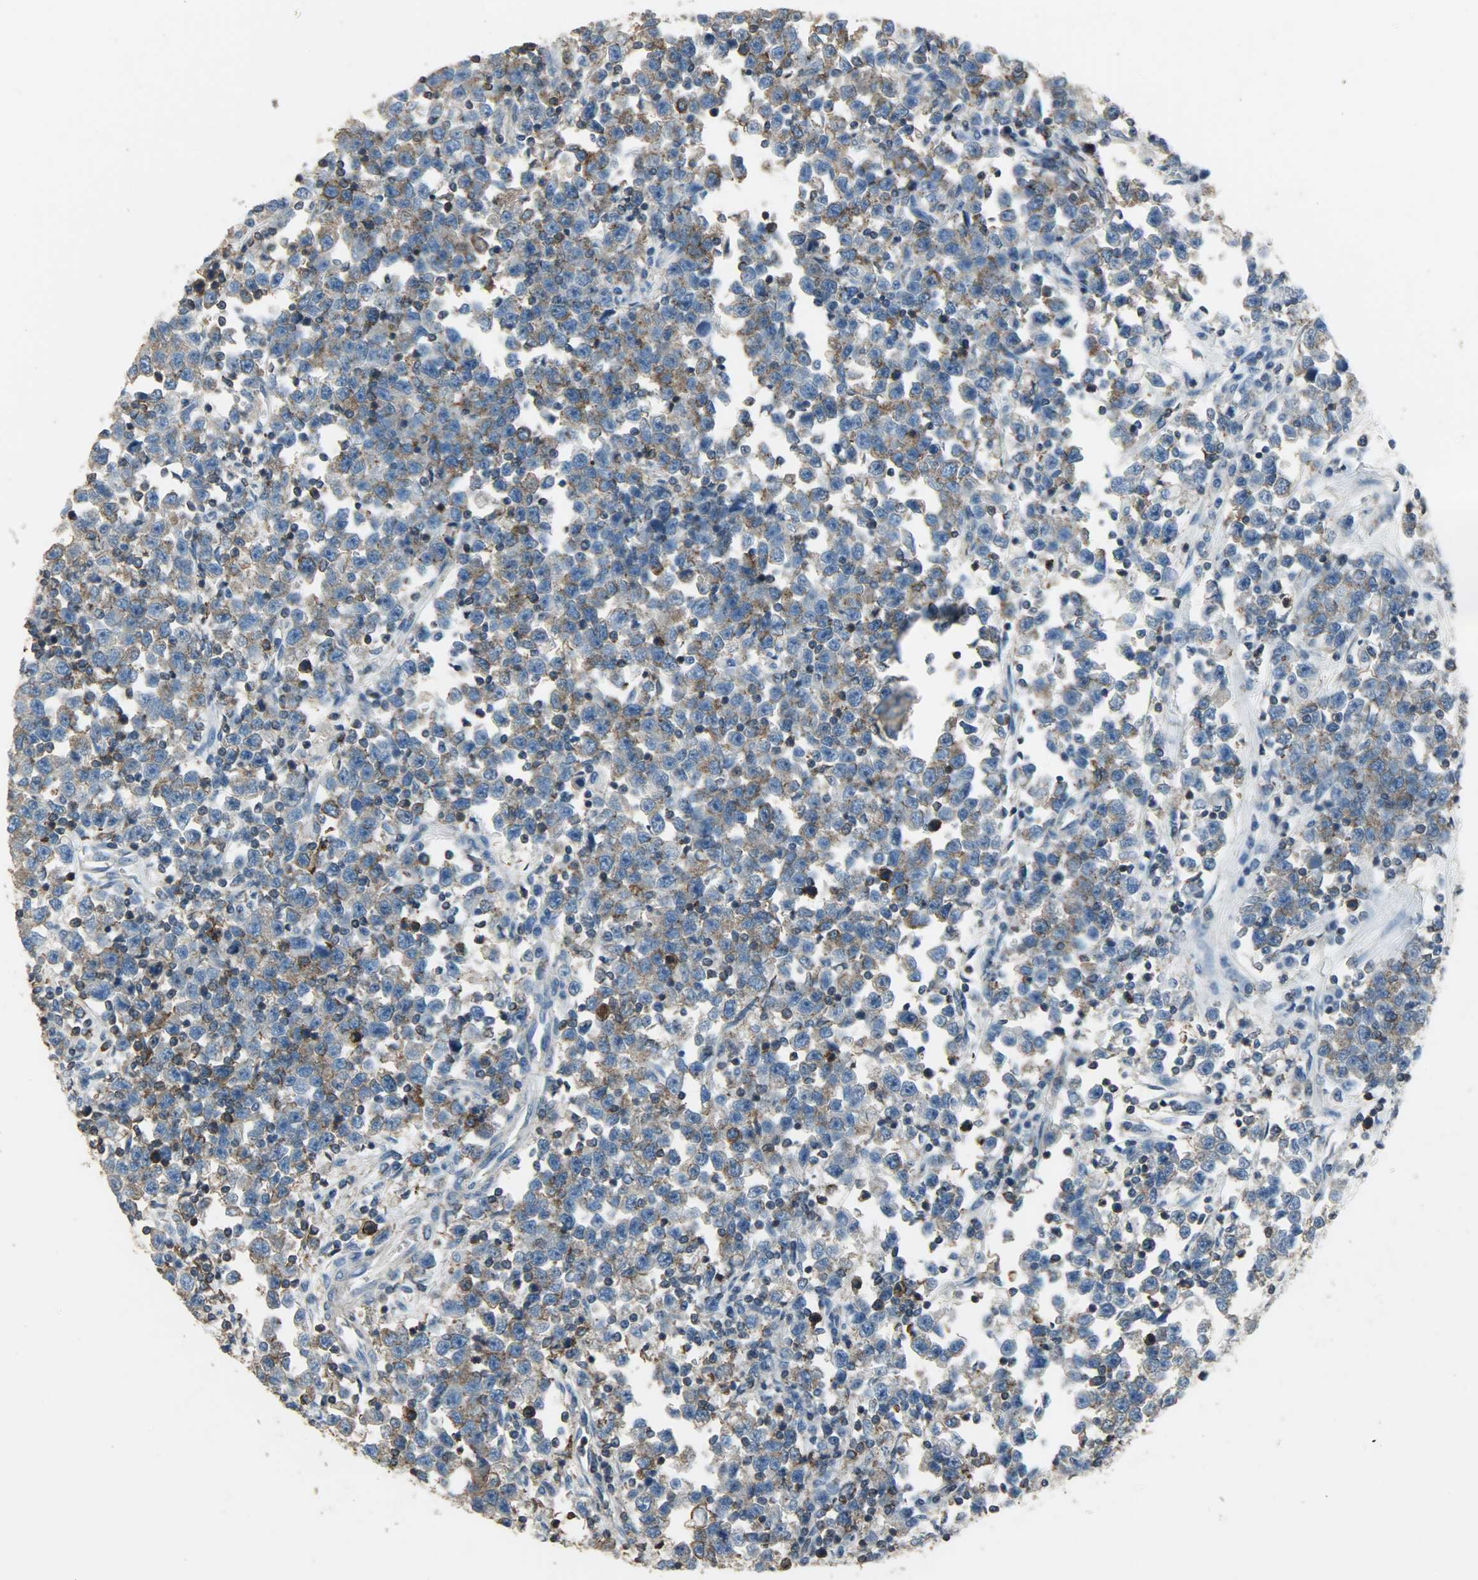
{"staining": {"intensity": "weak", "quantity": ">75%", "location": "cytoplasmic/membranous"}, "tissue": "testis cancer", "cell_type": "Tumor cells", "image_type": "cancer", "snomed": [{"axis": "morphology", "description": "Seminoma, NOS"}, {"axis": "topography", "description": "Testis"}], "caption": "Immunohistochemistry histopathology image of testis seminoma stained for a protein (brown), which reveals low levels of weak cytoplasmic/membranous staining in approximately >75% of tumor cells.", "gene": "DNAJA4", "patient": {"sex": "male", "age": 43}}